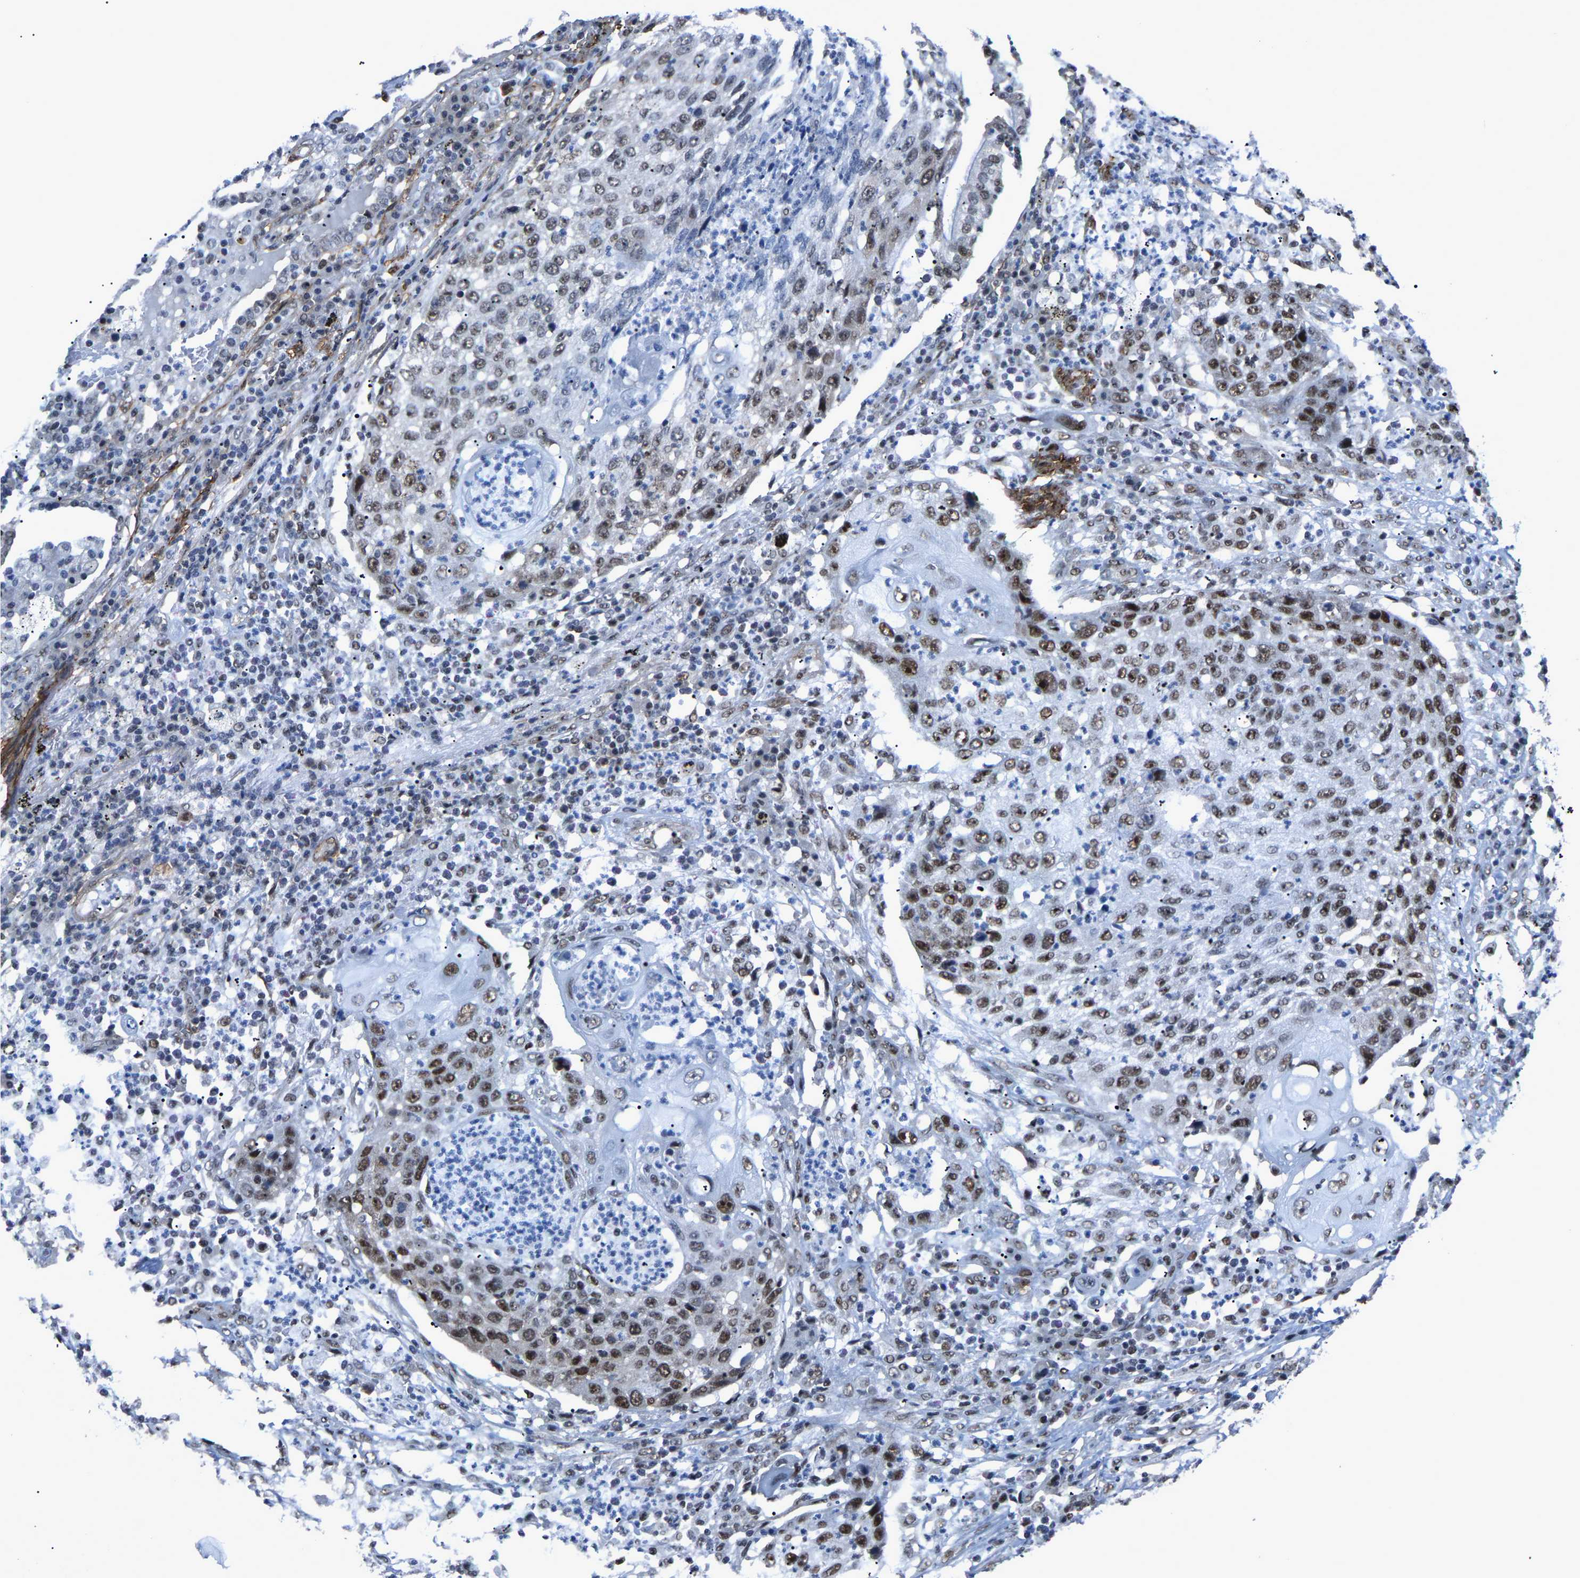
{"staining": {"intensity": "moderate", "quantity": "25%-75%", "location": "nuclear"}, "tissue": "lung cancer", "cell_type": "Tumor cells", "image_type": "cancer", "snomed": [{"axis": "morphology", "description": "Squamous cell carcinoma, NOS"}, {"axis": "topography", "description": "Lung"}], "caption": "A brown stain shows moderate nuclear staining of a protein in human lung squamous cell carcinoma tumor cells.", "gene": "DDX5", "patient": {"sex": "female", "age": 63}}